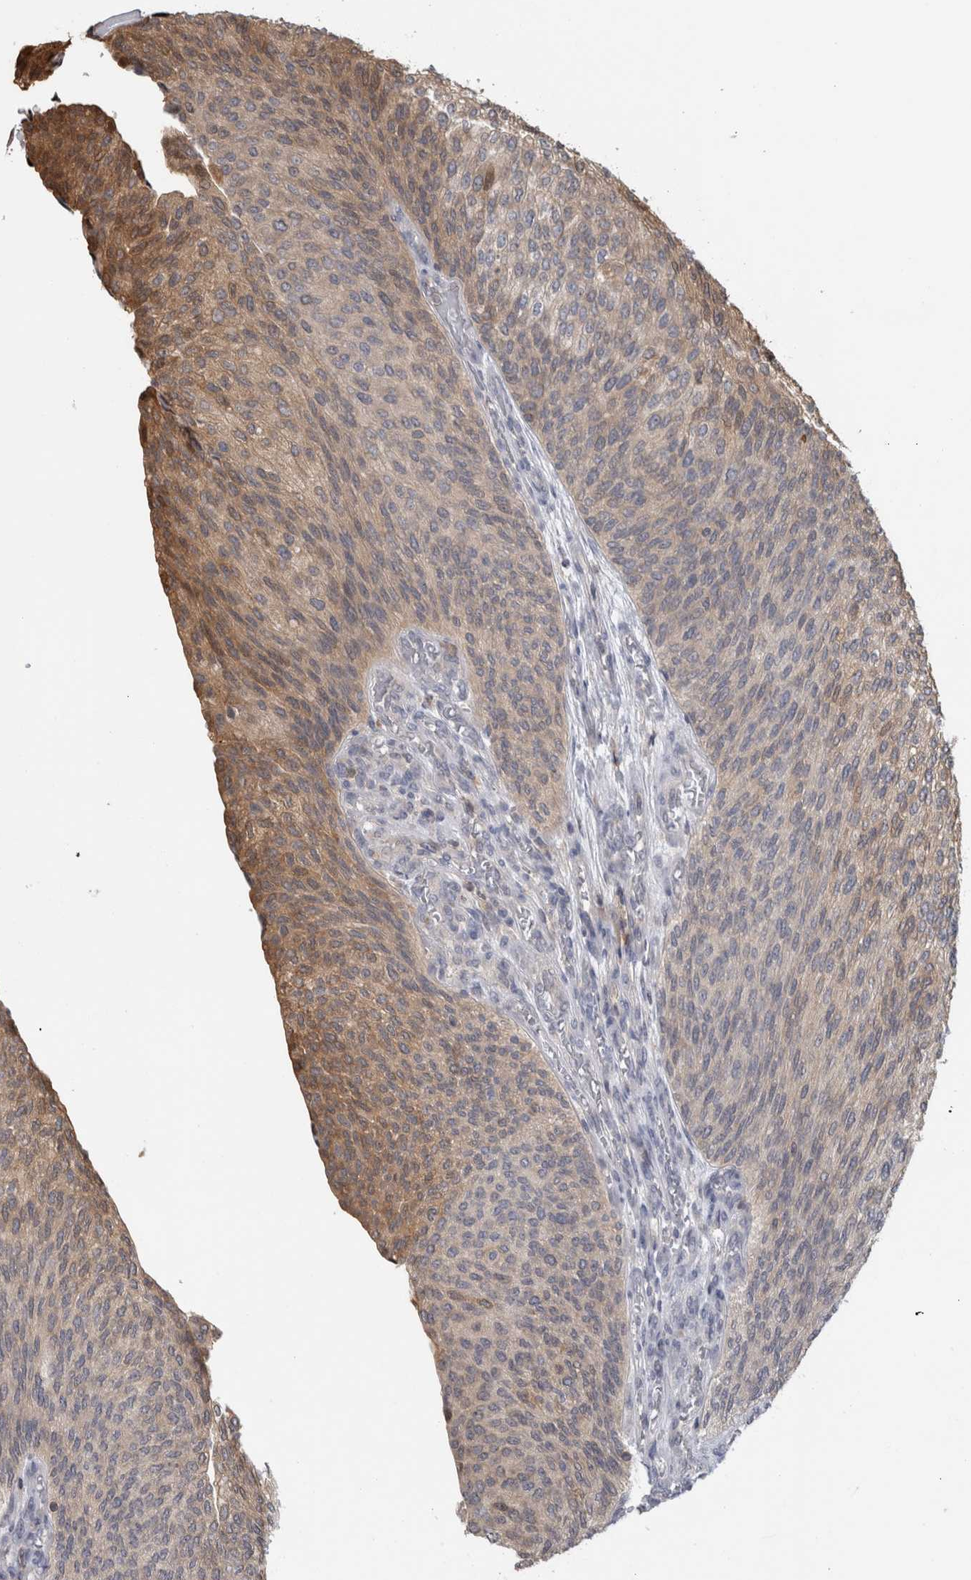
{"staining": {"intensity": "moderate", "quantity": "25%-75%", "location": "cytoplasmic/membranous"}, "tissue": "urothelial cancer", "cell_type": "Tumor cells", "image_type": "cancer", "snomed": [{"axis": "morphology", "description": "Urothelial carcinoma, Low grade"}, {"axis": "topography", "description": "Urinary bladder"}], "caption": "Tumor cells exhibit medium levels of moderate cytoplasmic/membranous staining in approximately 25%-75% of cells in urothelial carcinoma (low-grade).", "gene": "USH1G", "patient": {"sex": "female", "age": 79}}